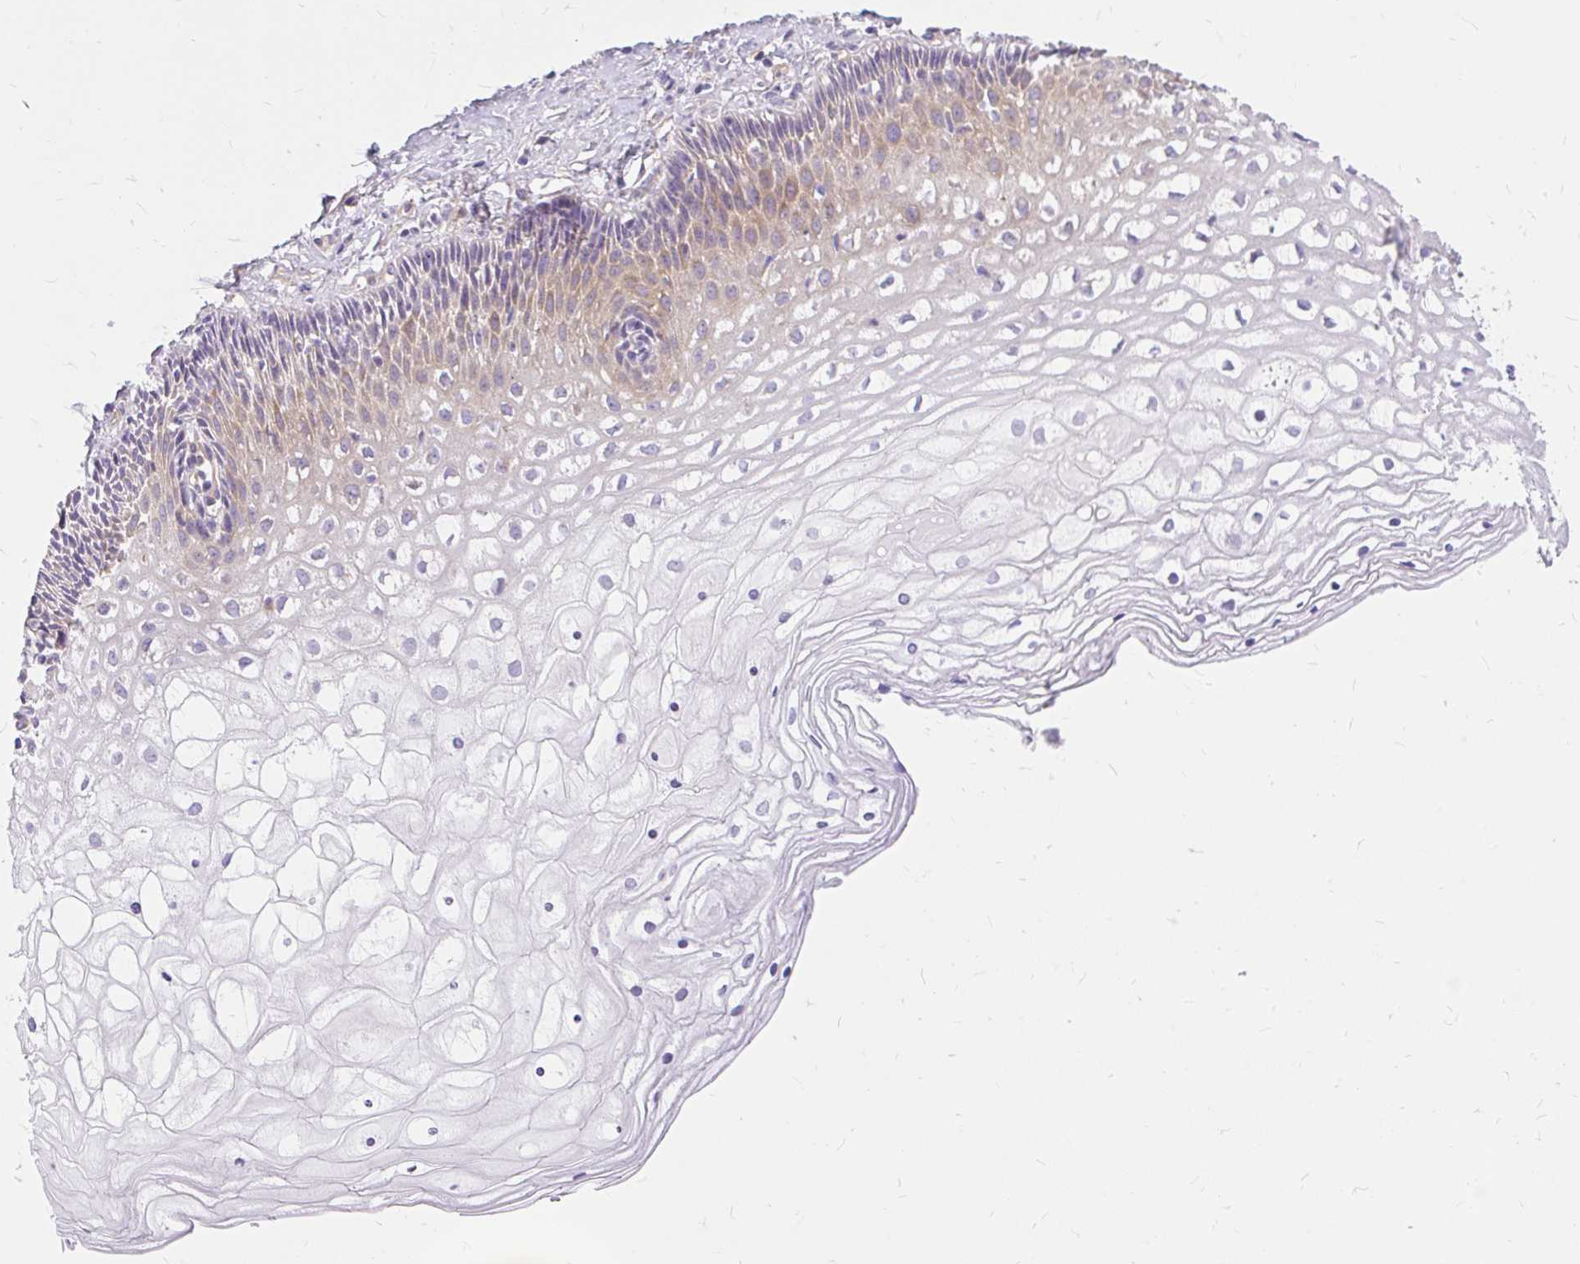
{"staining": {"intensity": "negative", "quantity": "none", "location": "none"}, "tissue": "cervix", "cell_type": "Glandular cells", "image_type": "normal", "snomed": [{"axis": "morphology", "description": "Normal tissue, NOS"}, {"axis": "topography", "description": "Cervix"}], "caption": "Benign cervix was stained to show a protein in brown. There is no significant staining in glandular cells. (DAB immunohistochemistry (IHC) visualized using brightfield microscopy, high magnification).", "gene": "FAM83C", "patient": {"sex": "female", "age": 36}}